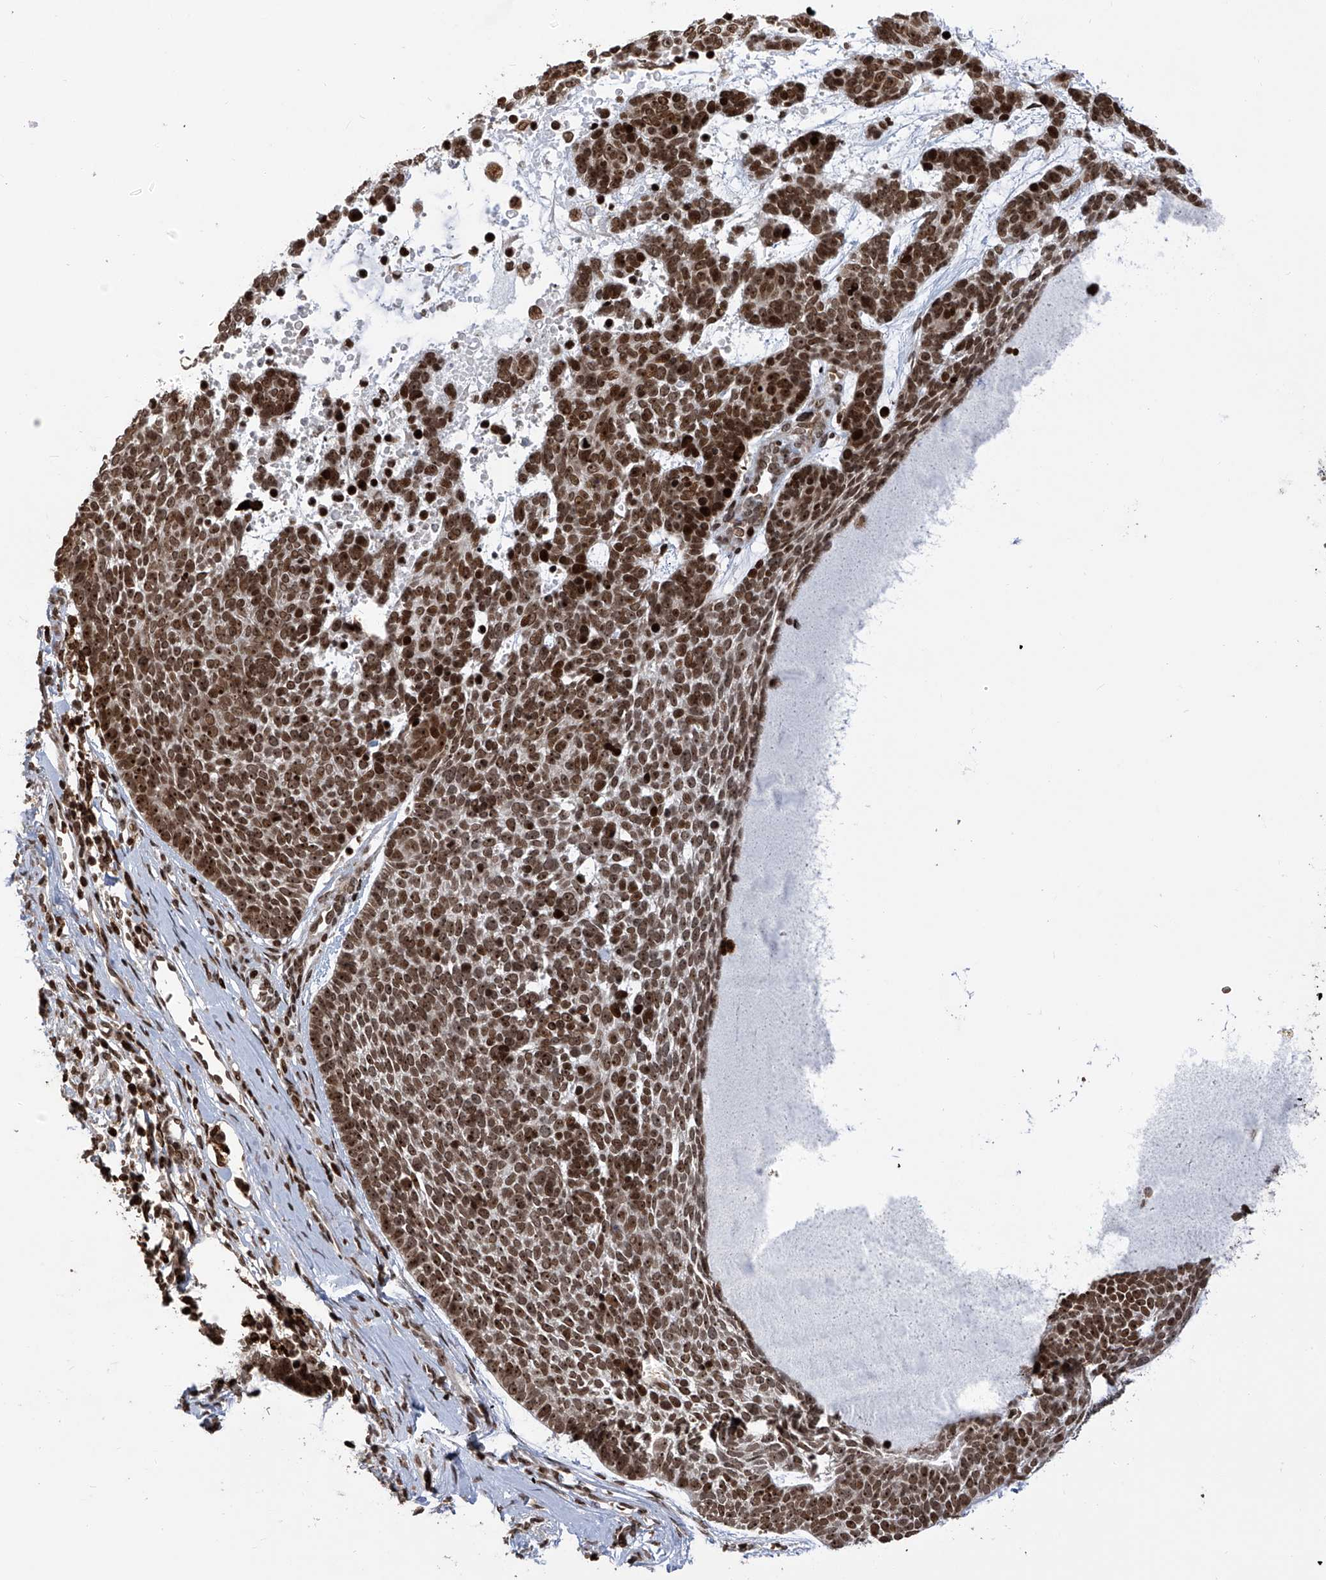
{"staining": {"intensity": "strong", "quantity": ">75%", "location": "nuclear"}, "tissue": "skin cancer", "cell_type": "Tumor cells", "image_type": "cancer", "snomed": [{"axis": "morphology", "description": "Basal cell carcinoma"}, {"axis": "topography", "description": "Skin"}], "caption": "Immunohistochemical staining of skin cancer (basal cell carcinoma) shows high levels of strong nuclear positivity in about >75% of tumor cells.", "gene": "PAK1IP1", "patient": {"sex": "female", "age": 81}}